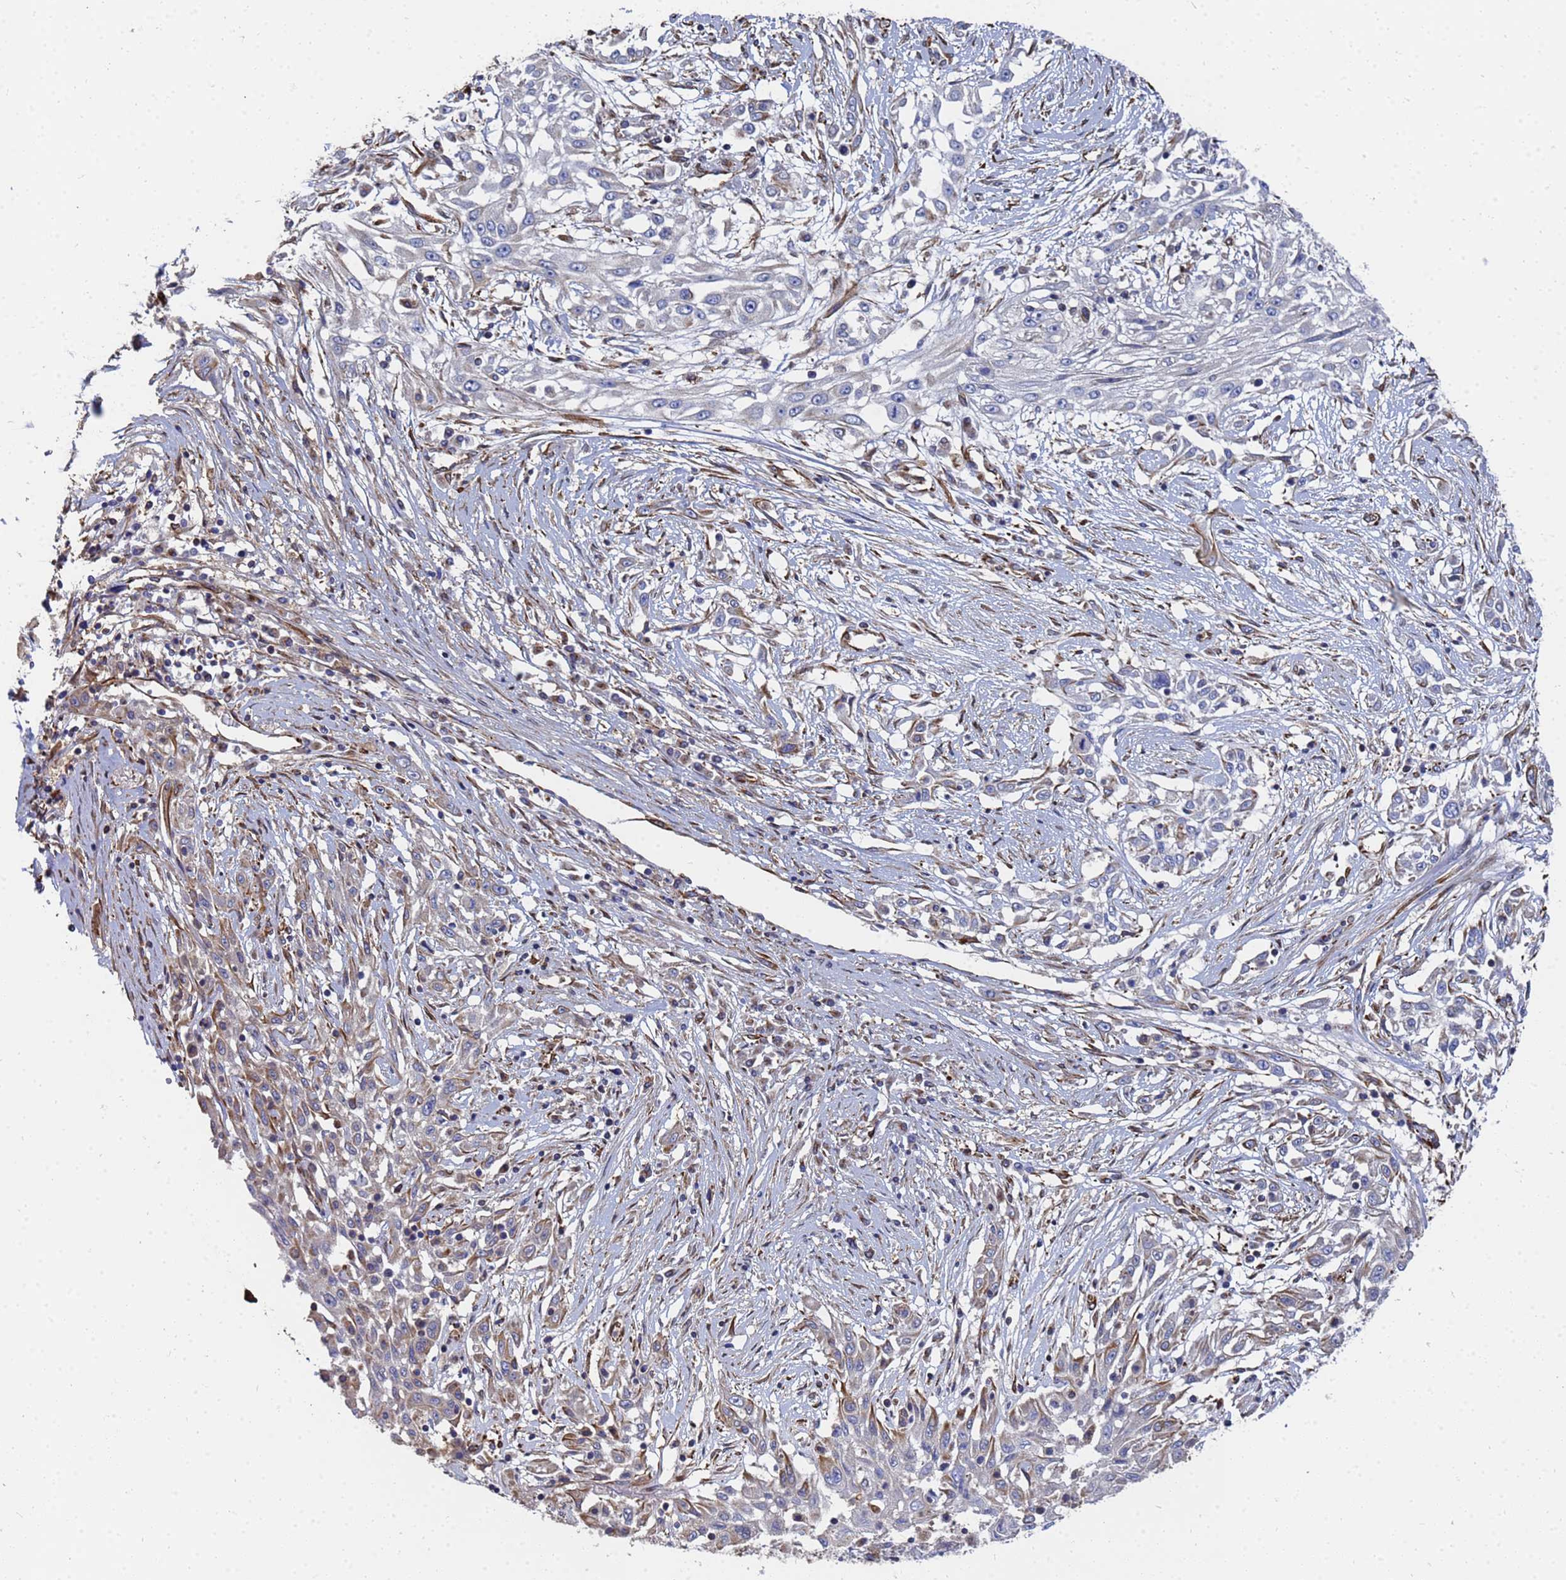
{"staining": {"intensity": "negative", "quantity": "none", "location": "none"}, "tissue": "skin cancer", "cell_type": "Tumor cells", "image_type": "cancer", "snomed": [{"axis": "morphology", "description": "Squamous cell carcinoma, NOS"}, {"axis": "morphology", "description": "Squamous cell carcinoma, metastatic, NOS"}, {"axis": "topography", "description": "Skin"}, {"axis": "topography", "description": "Lymph node"}], "caption": "Skin cancer stained for a protein using immunohistochemistry exhibits no positivity tumor cells.", "gene": "SYT13", "patient": {"sex": "male", "age": 75}}